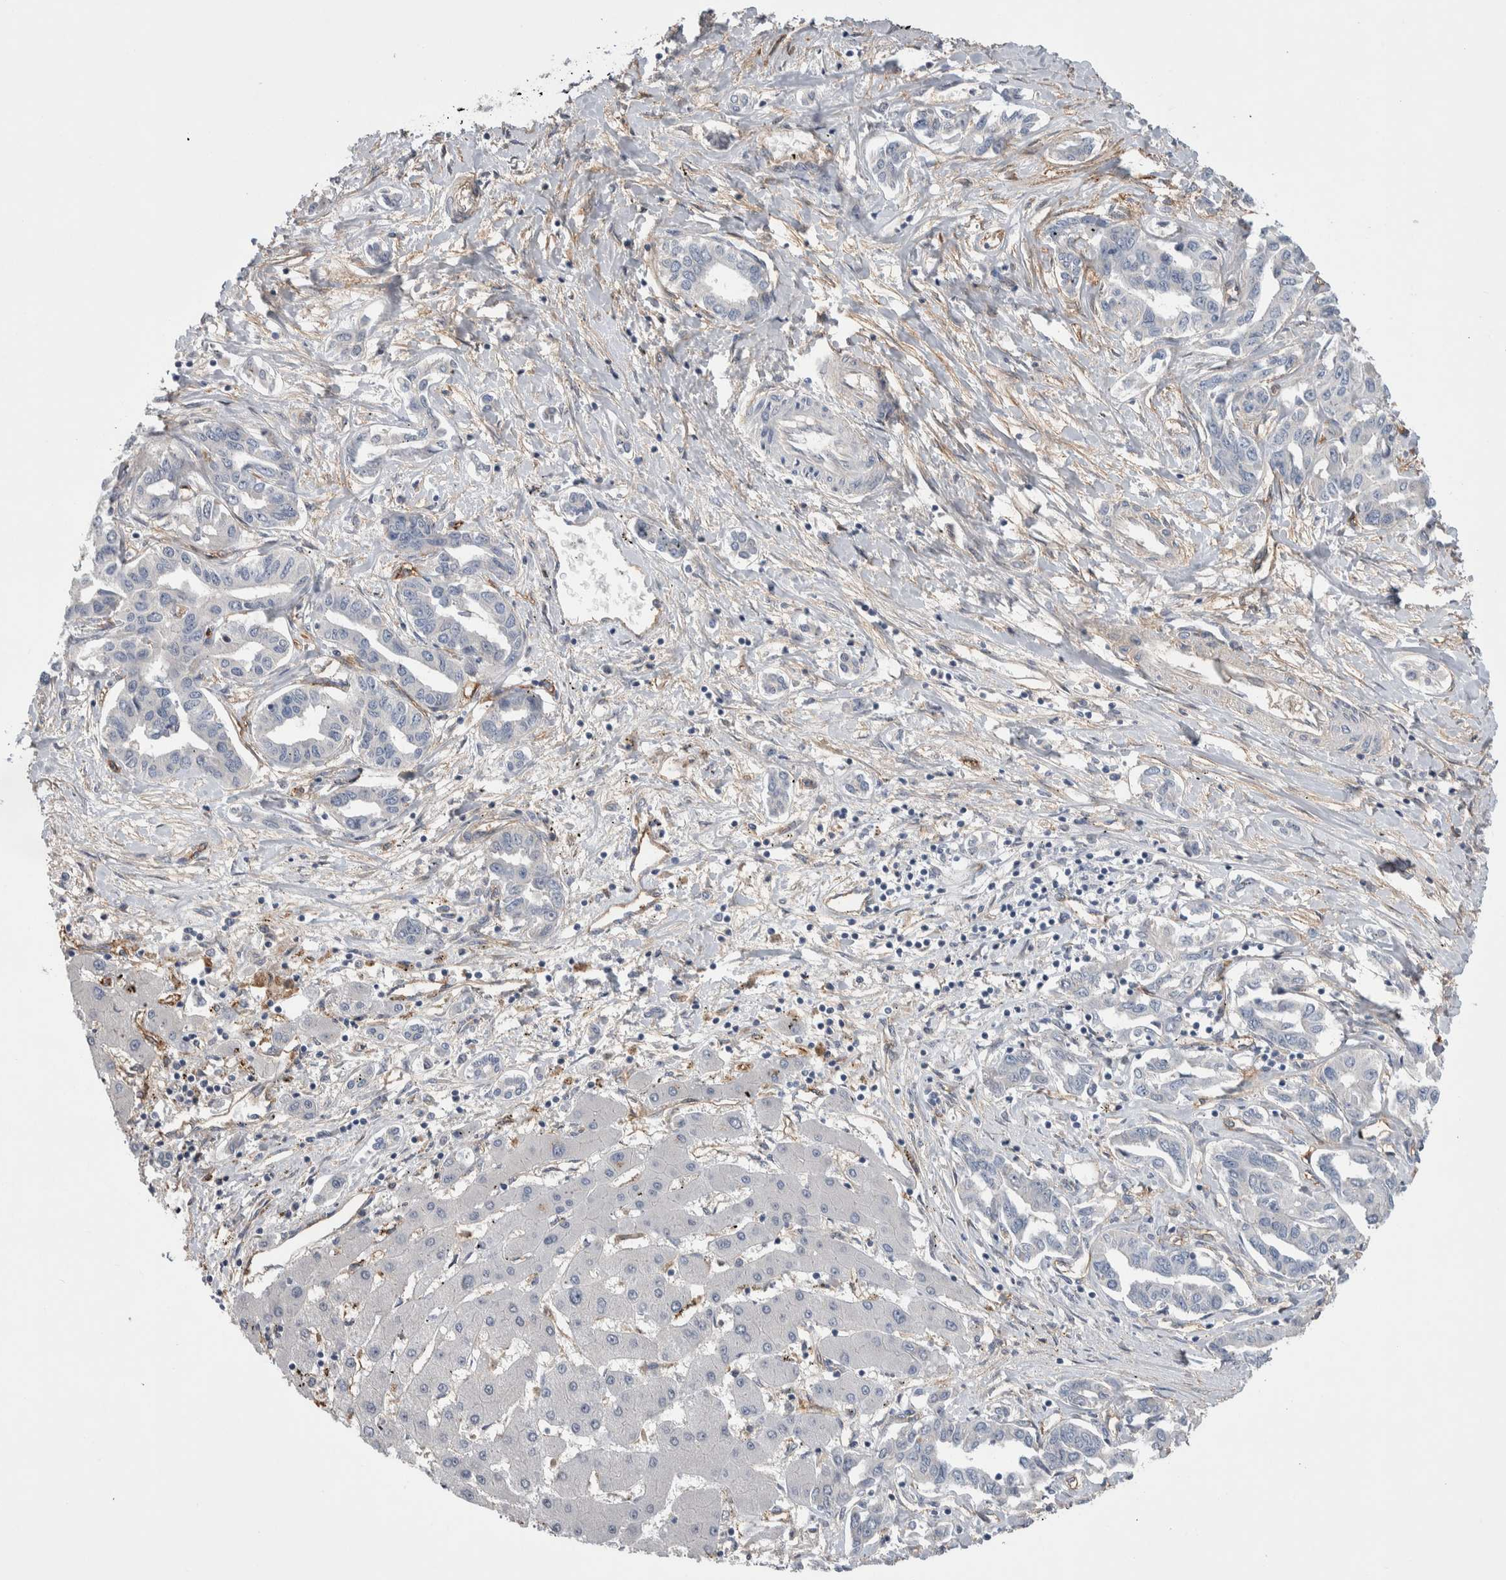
{"staining": {"intensity": "negative", "quantity": "none", "location": "none"}, "tissue": "liver cancer", "cell_type": "Tumor cells", "image_type": "cancer", "snomed": [{"axis": "morphology", "description": "Cholangiocarcinoma"}, {"axis": "topography", "description": "Liver"}], "caption": "A high-resolution photomicrograph shows immunohistochemistry (IHC) staining of cholangiocarcinoma (liver), which demonstrates no significant staining in tumor cells.", "gene": "CEP131", "patient": {"sex": "male", "age": 59}}